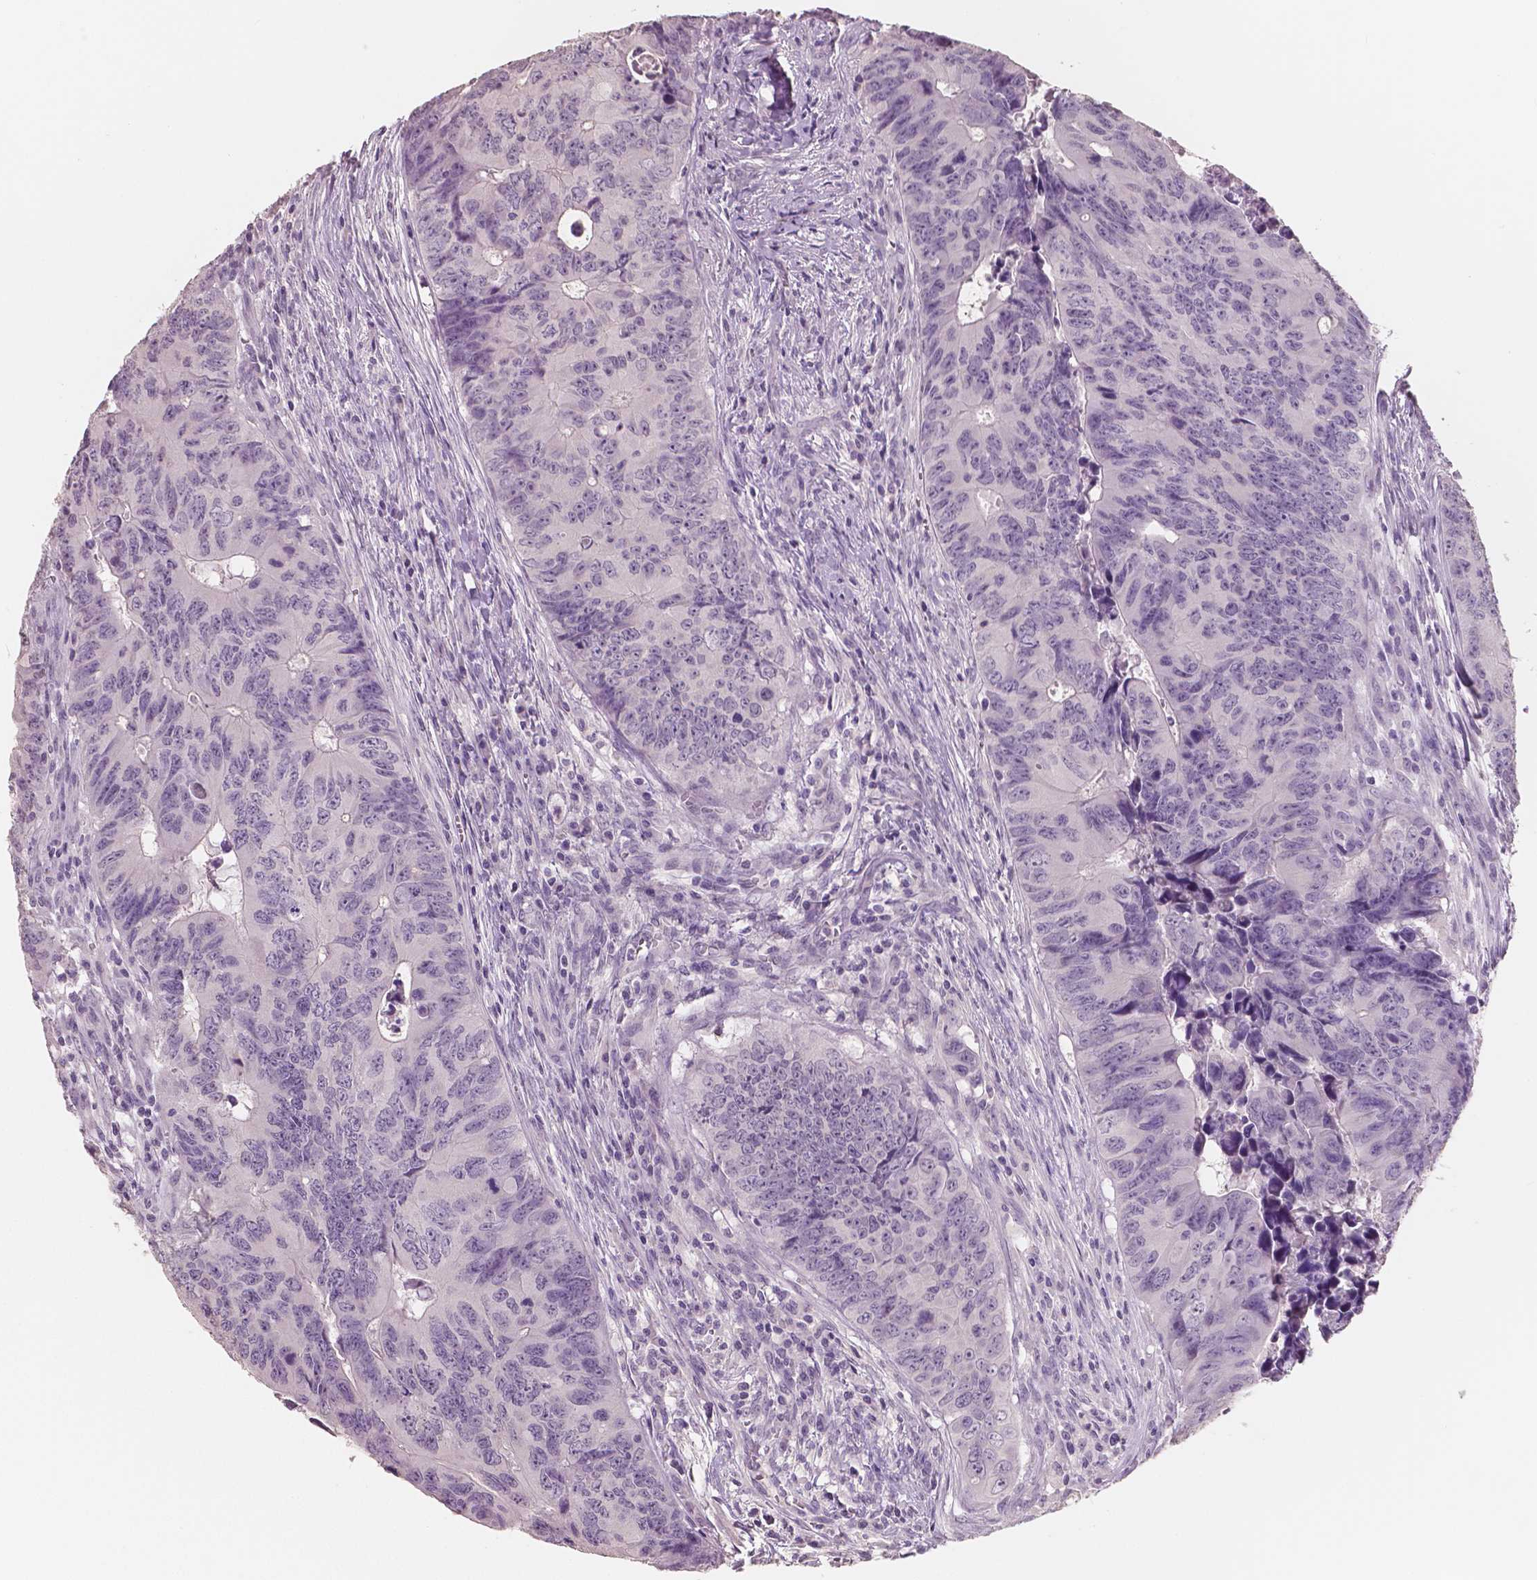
{"staining": {"intensity": "negative", "quantity": "none", "location": "none"}, "tissue": "colorectal cancer", "cell_type": "Tumor cells", "image_type": "cancer", "snomed": [{"axis": "morphology", "description": "Adenocarcinoma, NOS"}, {"axis": "topography", "description": "Colon"}], "caption": "This is an IHC image of human colorectal adenocarcinoma. There is no expression in tumor cells.", "gene": "NECAB1", "patient": {"sex": "female", "age": 82}}